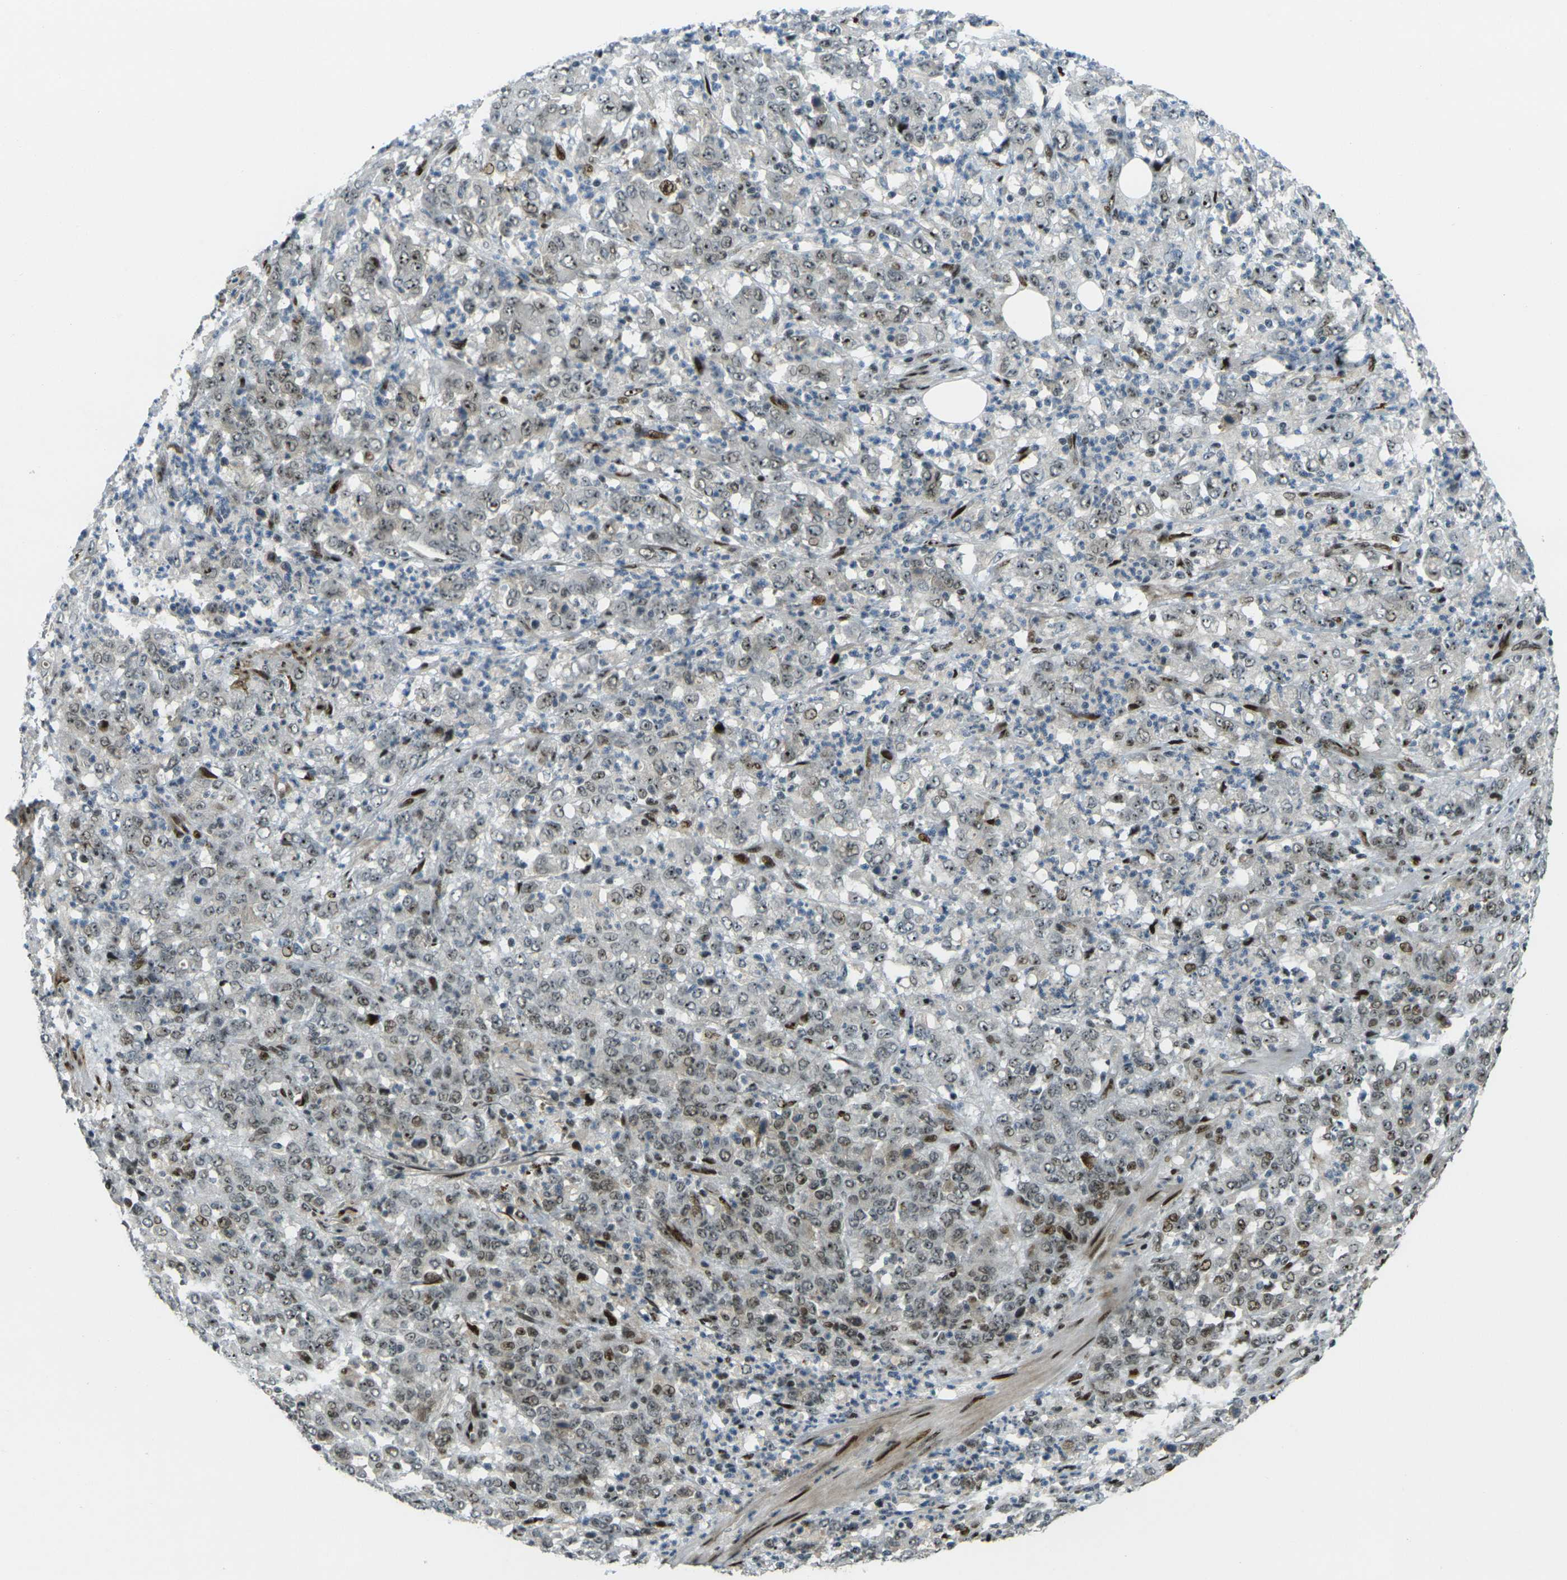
{"staining": {"intensity": "moderate", "quantity": ">75%", "location": "cytoplasmic/membranous,nuclear"}, "tissue": "stomach cancer", "cell_type": "Tumor cells", "image_type": "cancer", "snomed": [{"axis": "morphology", "description": "Adenocarcinoma, NOS"}, {"axis": "topography", "description": "Stomach, lower"}], "caption": "Immunohistochemical staining of stomach cancer shows medium levels of moderate cytoplasmic/membranous and nuclear protein expression in approximately >75% of tumor cells. (DAB (3,3'-diaminobenzidine) = brown stain, brightfield microscopy at high magnification).", "gene": "UBE2C", "patient": {"sex": "female", "age": 71}}